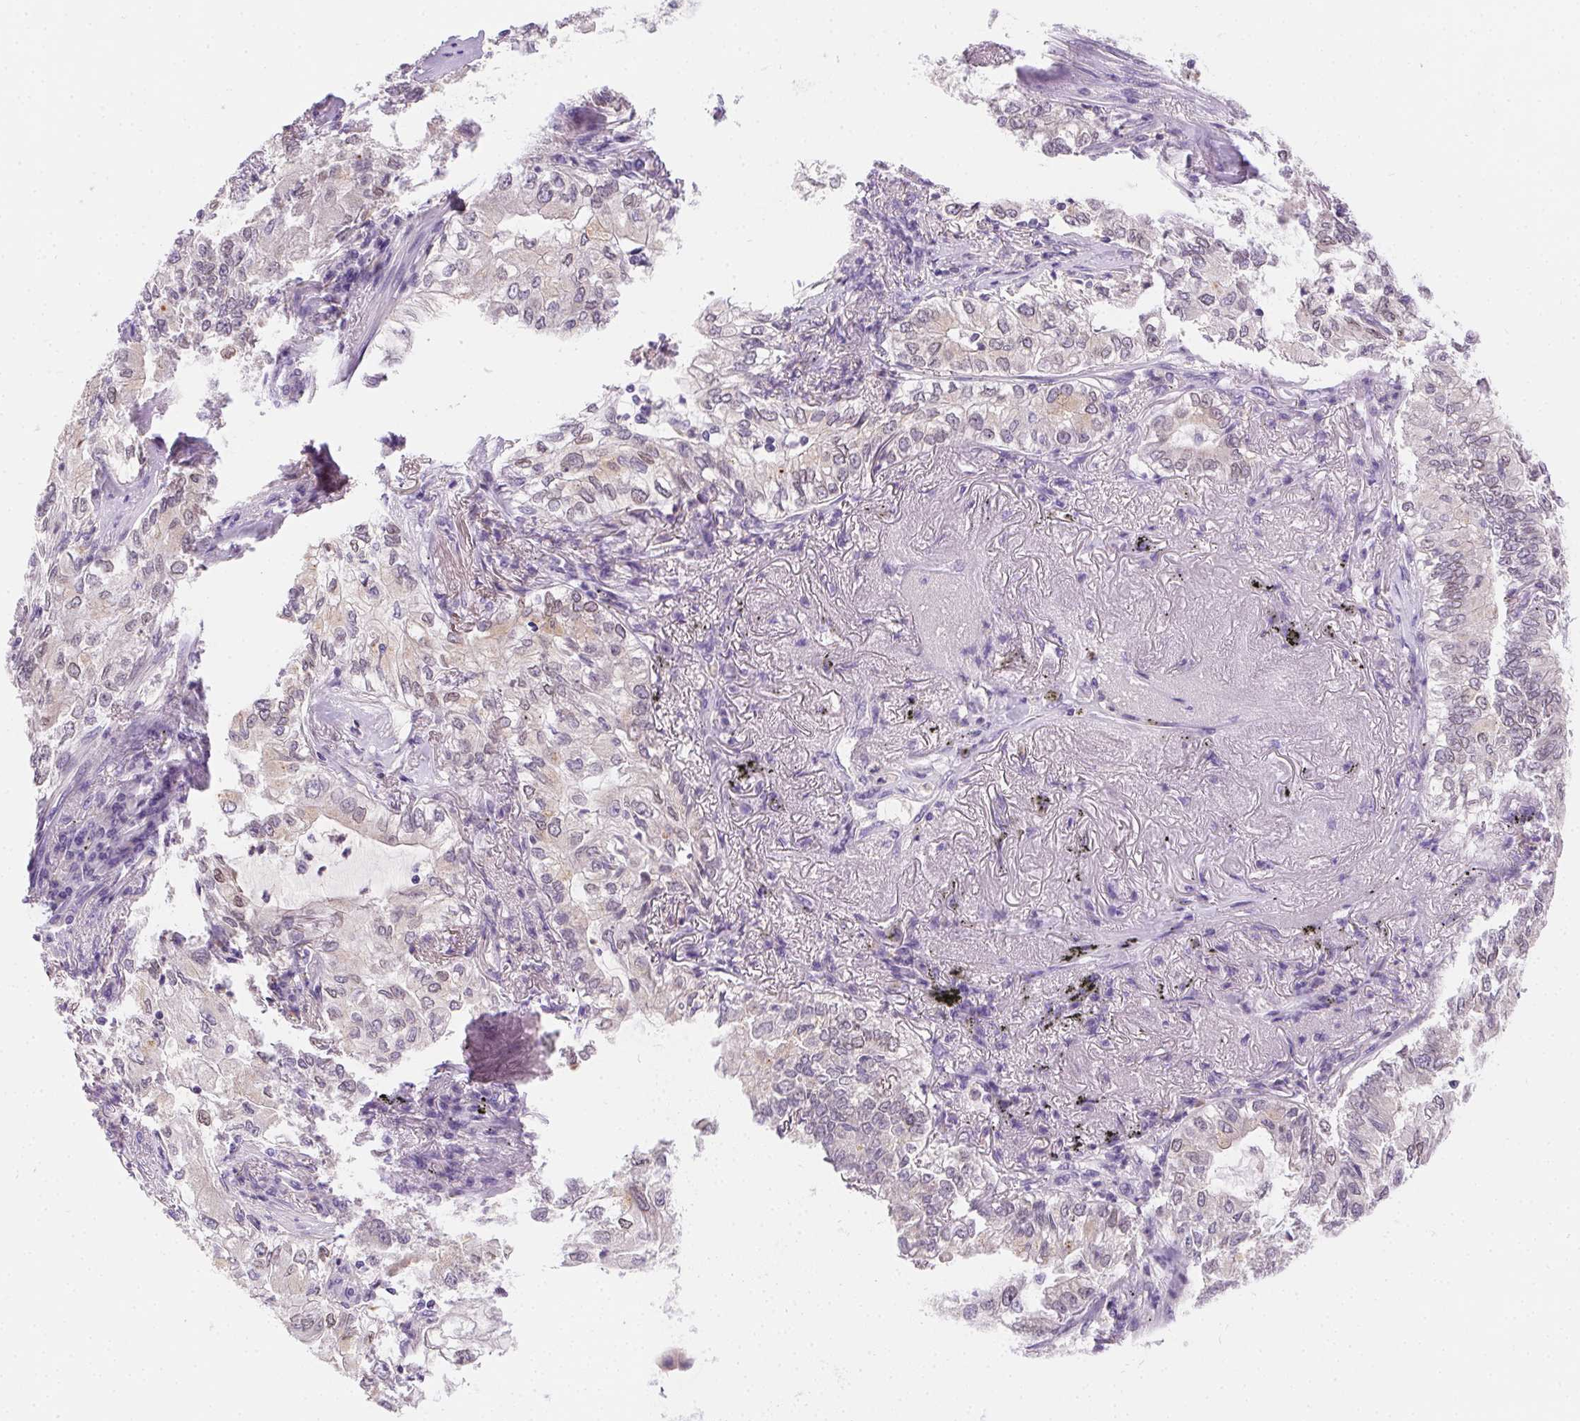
{"staining": {"intensity": "negative", "quantity": "none", "location": "none"}, "tissue": "lung cancer", "cell_type": "Tumor cells", "image_type": "cancer", "snomed": [{"axis": "morphology", "description": "Adenocarcinoma, NOS"}, {"axis": "topography", "description": "Lung"}], "caption": "The IHC micrograph has no significant positivity in tumor cells of lung cancer (adenocarcinoma) tissue. (Stains: DAB (3,3'-diaminobenzidine) immunohistochemistry with hematoxylin counter stain, Microscopy: brightfield microscopy at high magnification).", "gene": "SSTR4", "patient": {"sex": "female", "age": 73}}